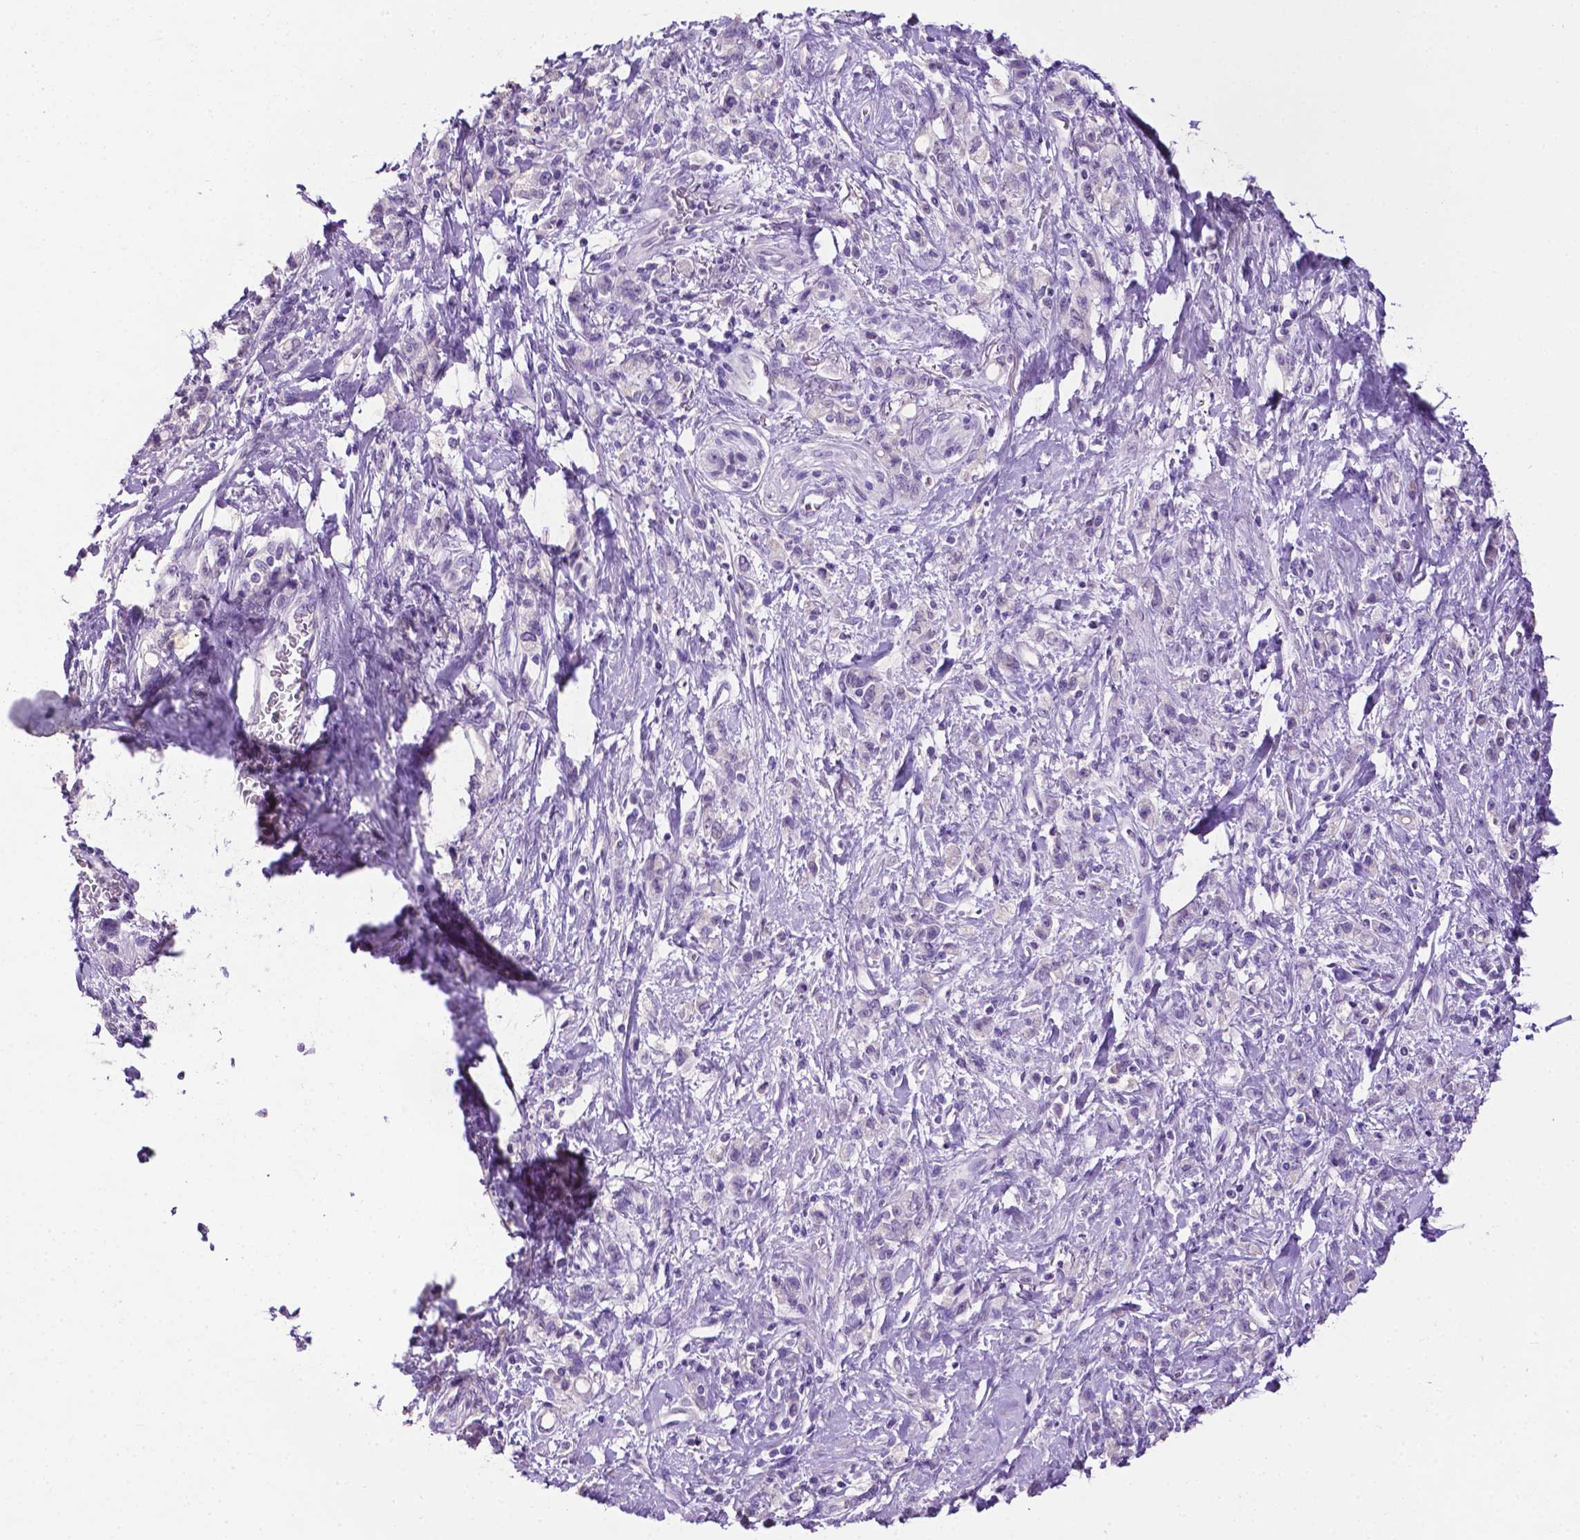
{"staining": {"intensity": "negative", "quantity": "none", "location": "none"}, "tissue": "stomach cancer", "cell_type": "Tumor cells", "image_type": "cancer", "snomed": [{"axis": "morphology", "description": "Adenocarcinoma, NOS"}, {"axis": "topography", "description": "Stomach"}], "caption": "This is an immunohistochemistry image of human stomach cancer. There is no positivity in tumor cells.", "gene": "TACSTD2", "patient": {"sex": "male", "age": 77}}